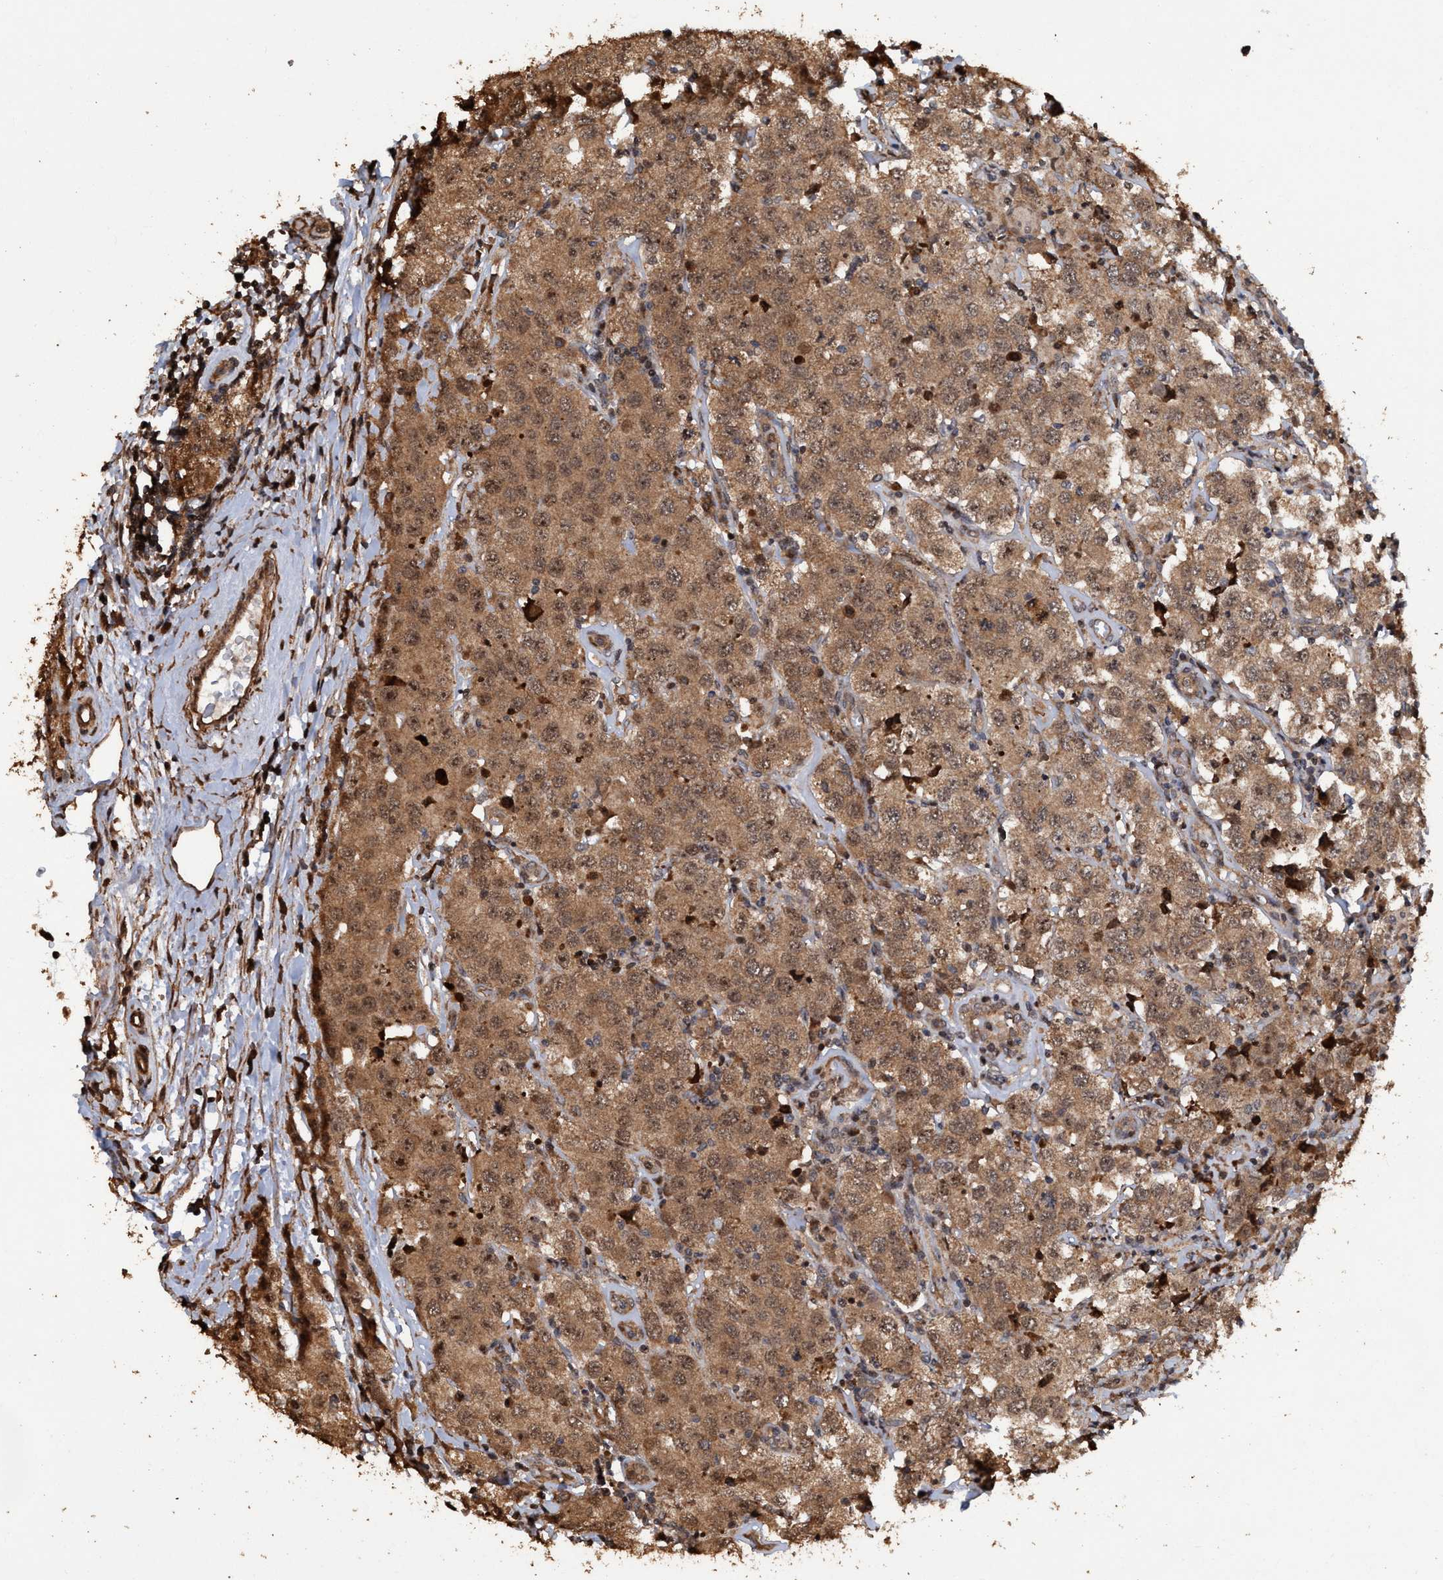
{"staining": {"intensity": "moderate", "quantity": ">75%", "location": "cytoplasmic/membranous,nuclear"}, "tissue": "testis cancer", "cell_type": "Tumor cells", "image_type": "cancer", "snomed": [{"axis": "morphology", "description": "Seminoma, NOS"}, {"axis": "topography", "description": "Testis"}], "caption": "Tumor cells show moderate cytoplasmic/membranous and nuclear expression in approximately >75% of cells in testis seminoma. Nuclei are stained in blue.", "gene": "TRPC7", "patient": {"sex": "male", "age": 52}}